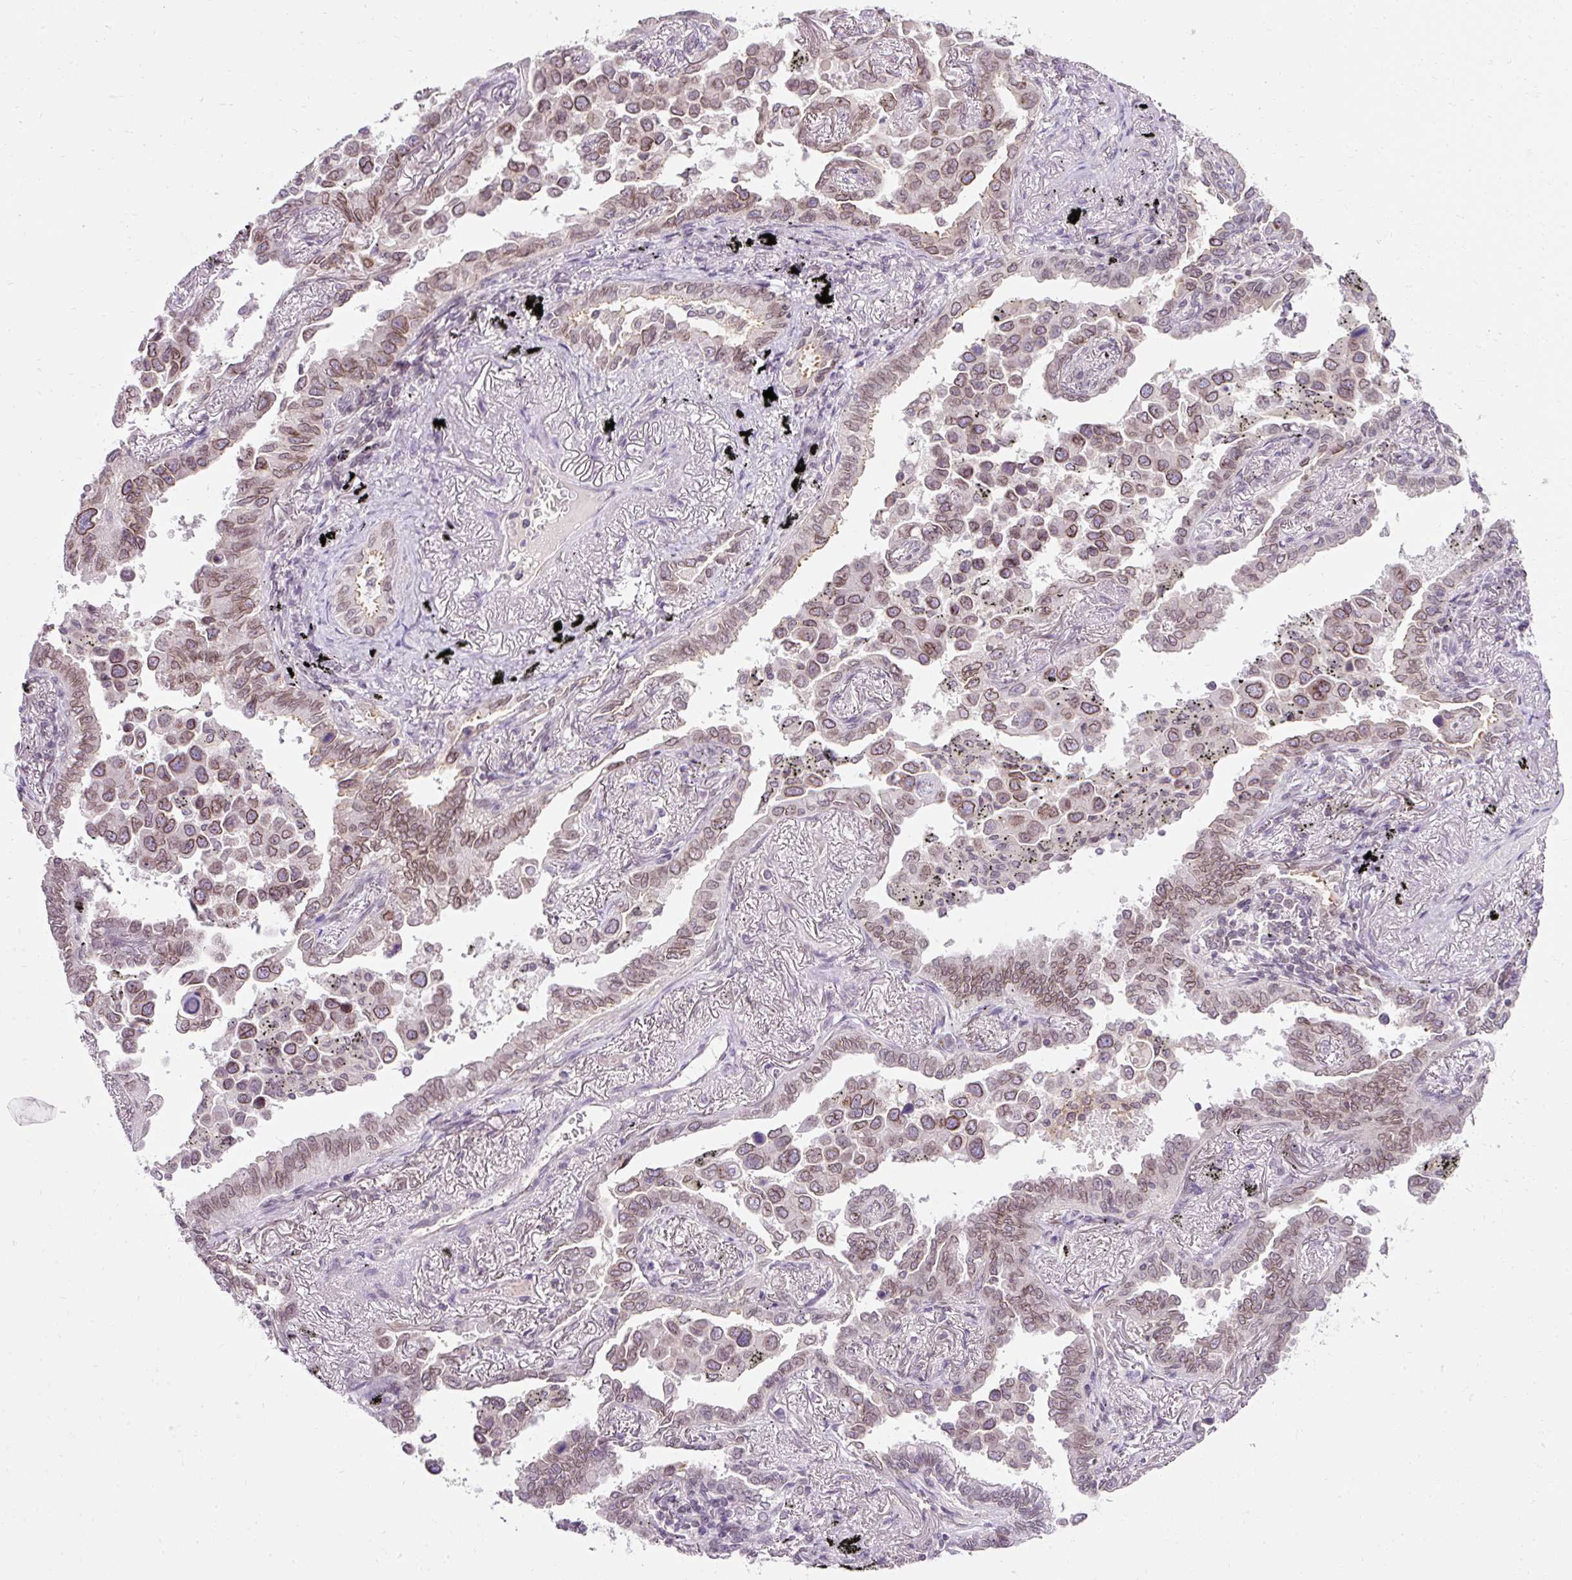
{"staining": {"intensity": "moderate", "quantity": ">75%", "location": "cytoplasmic/membranous,nuclear"}, "tissue": "lung cancer", "cell_type": "Tumor cells", "image_type": "cancer", "snomed": [{"axis": "morphology", "description": "Adenocarcinoma, NOS"}, {"axis": "topography", "description": "Lung"}], "caption": "Immunohistochemistry (IHC) micrograph of neoplastic tissue: human lung cancer stained using IHC displays medium levels of moderate protein expression localized specifically in the cytoplasmic/membranous and nuclear of tumor cells, appearing as a cytoplasmic/membranous and nuclear brown color.", "gene": "ZNF610", "patient": {"sex": "male", "age": 67}}